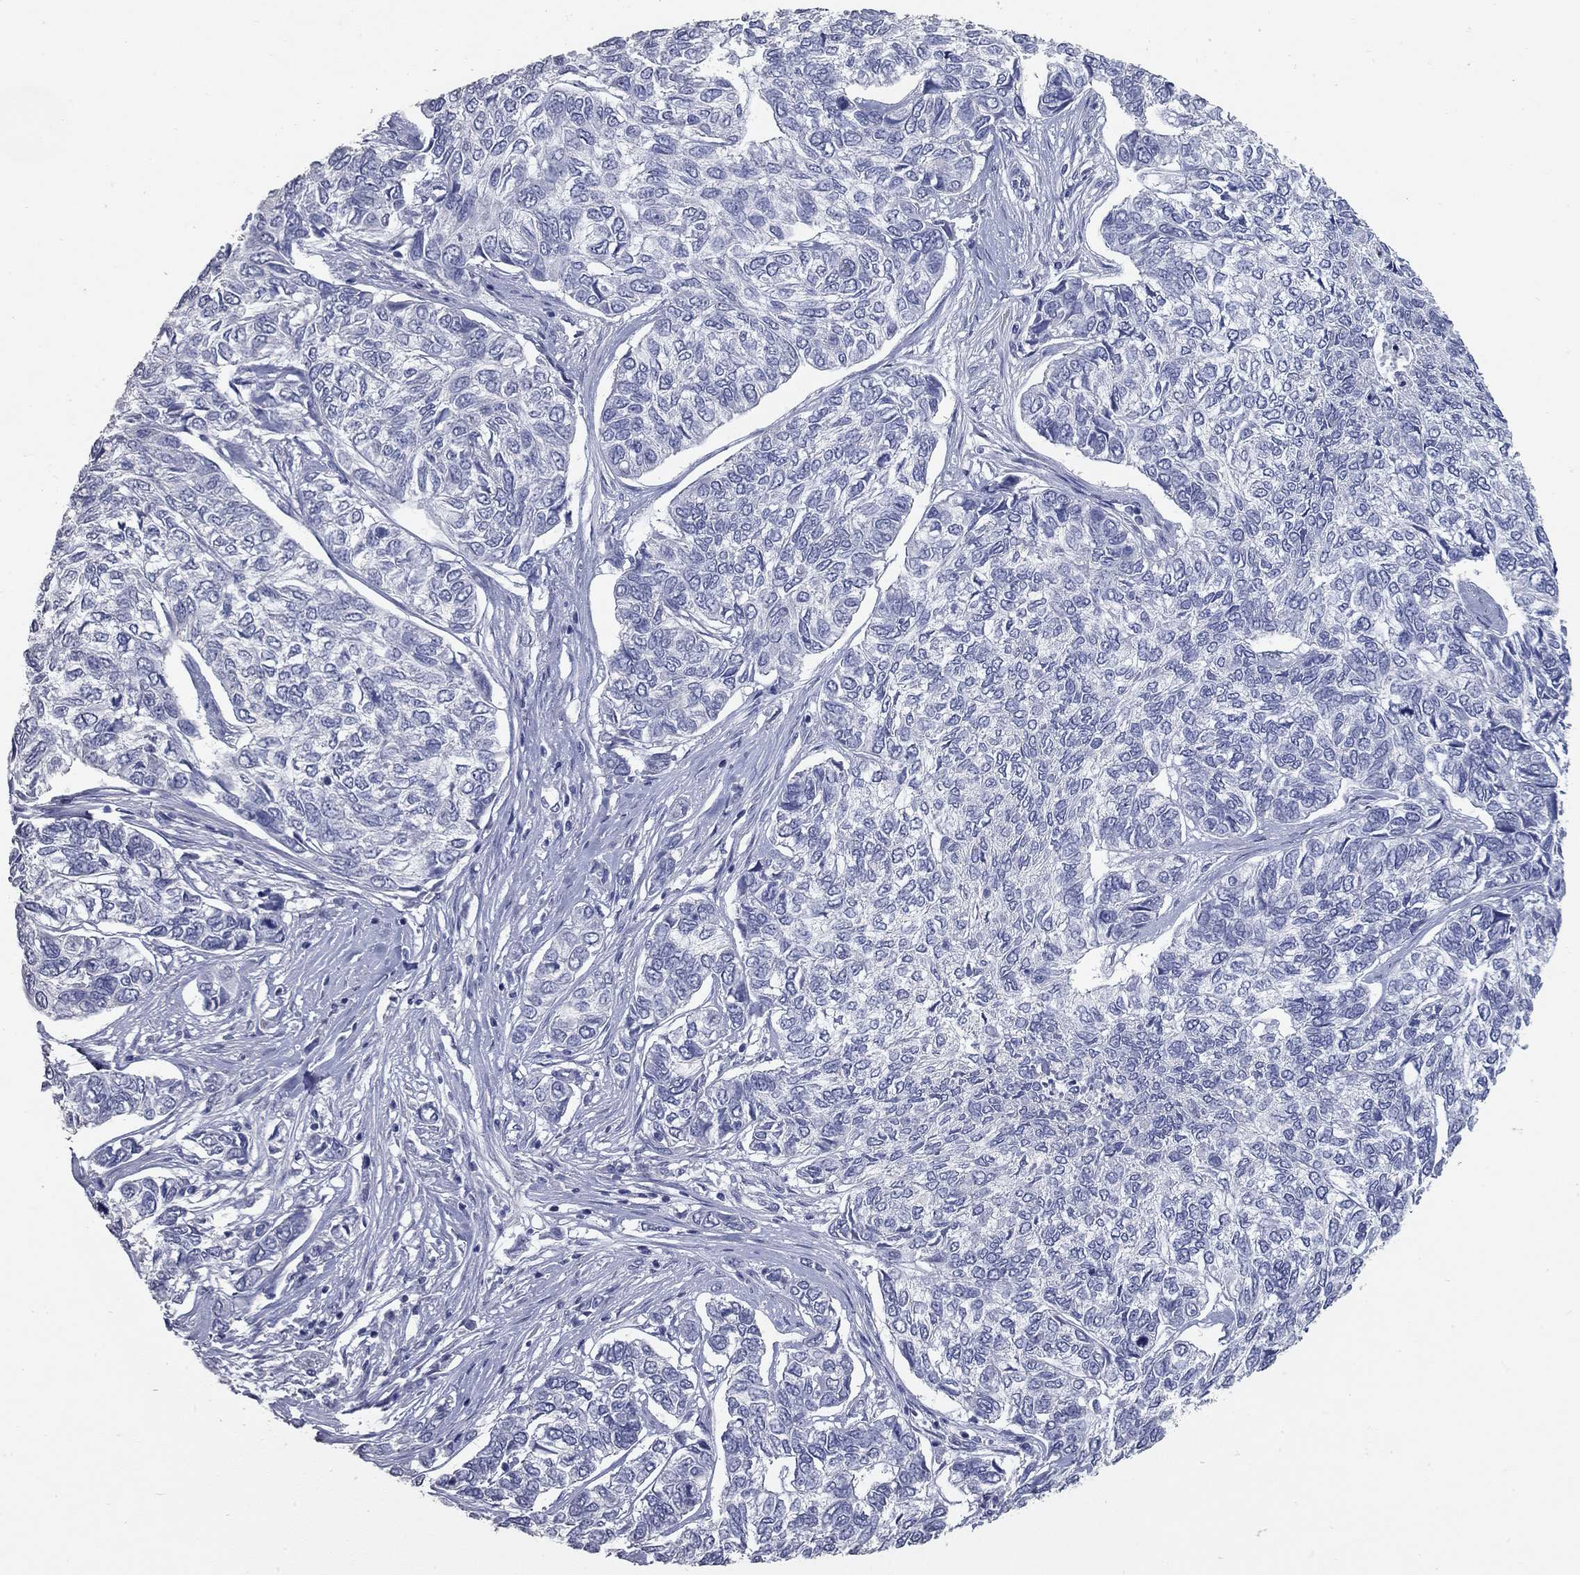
{"staining": {"intensity": "negative", "quantity": "none", "location": "none"}, "tissue": "skin cancer", "cell_type": "Tumor cells", "image_type": "cancer", "snomed": [{"axis": "morphology", "description": "Basal cell carcinoma"}, {"axis": "topography", "description": "Skin"}], "caption": "Skin cancer was stained to show a protein in brown. There is no significant staining in tumor cells.", "gene": "TAC1", "patient": {"sex": "female", "age": 65}}